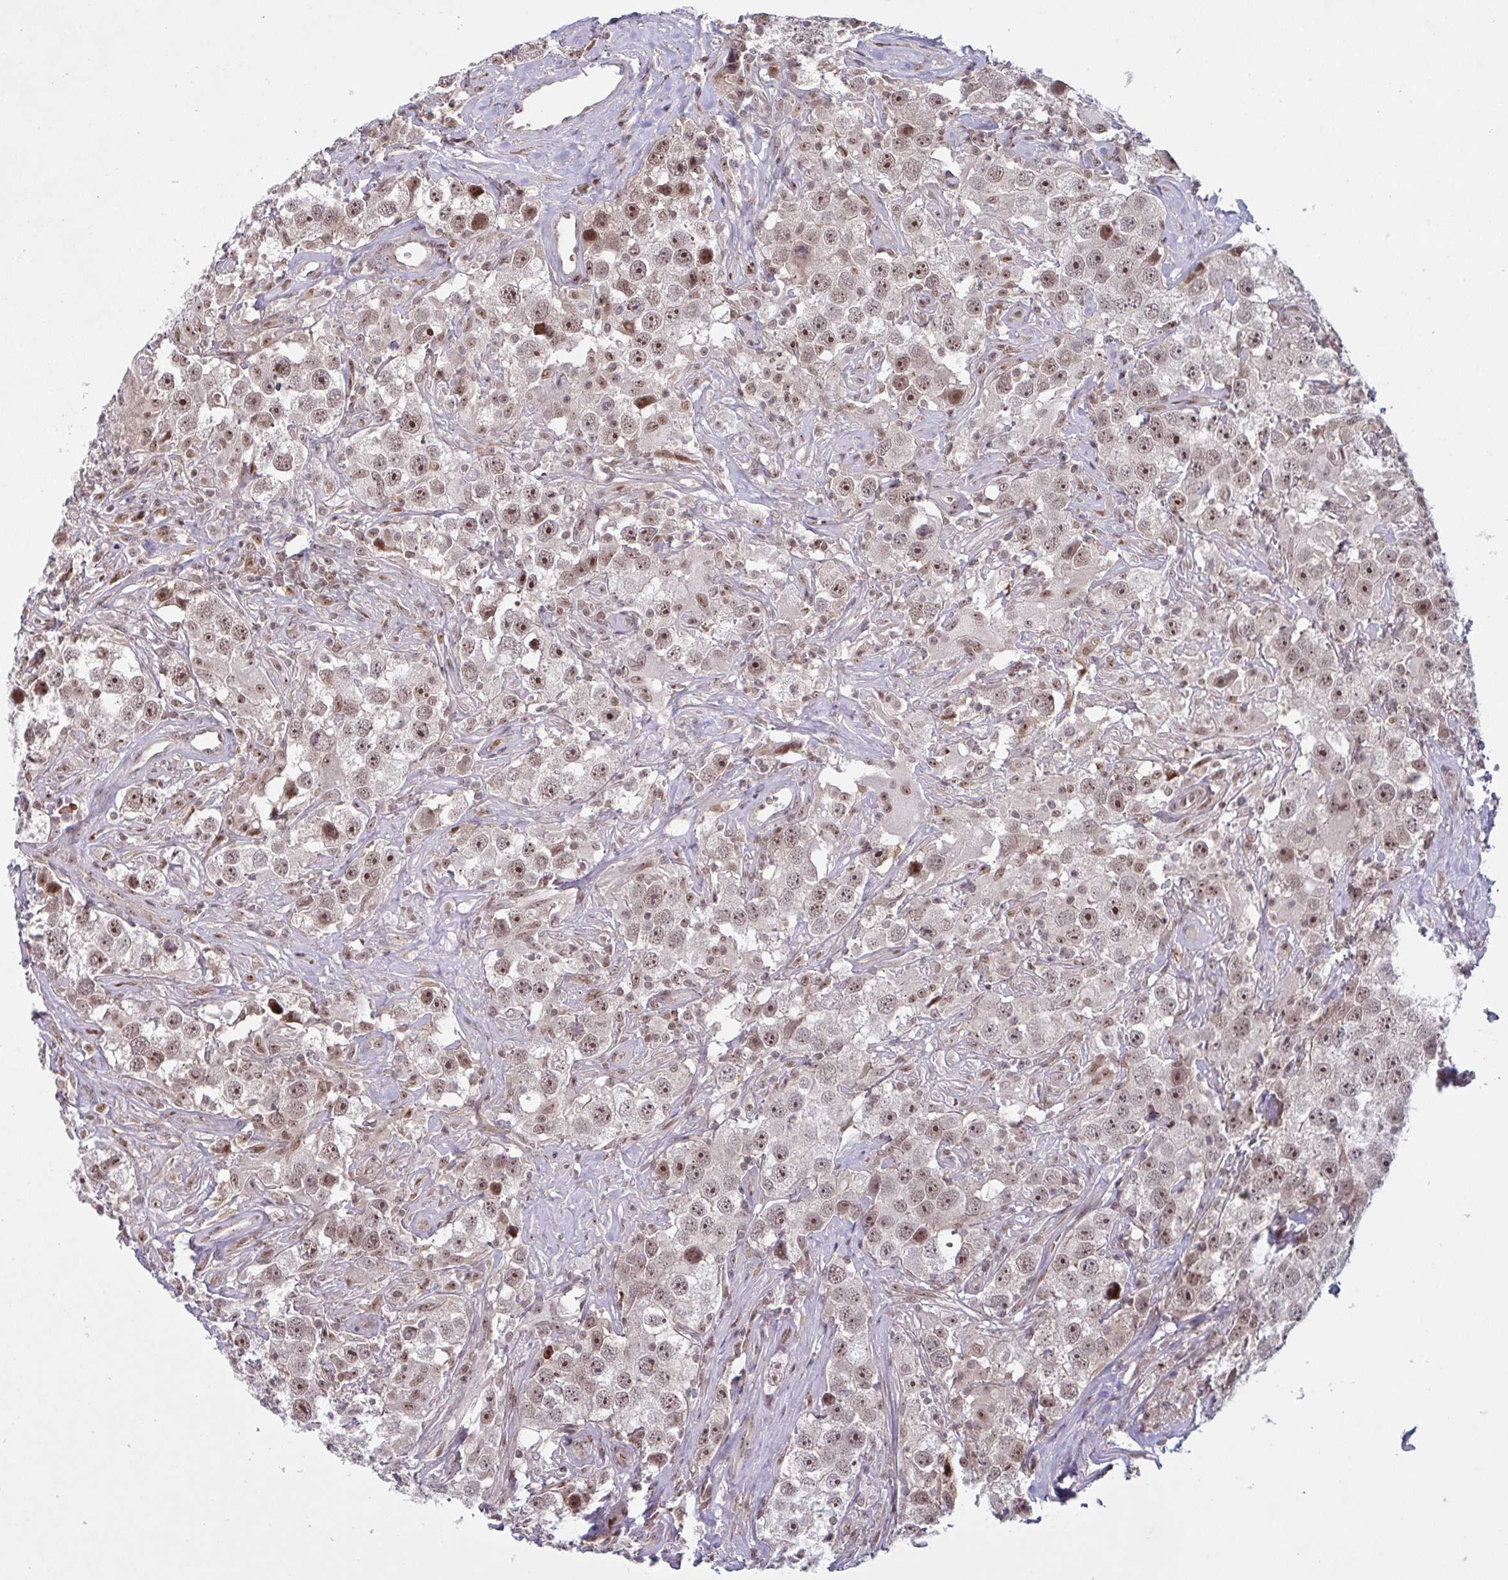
{"staining": {"intensity": "moderate", "quantity": ">75%", "location": "nuclear"}, "tissue": "testis cancer", "cell_type": "Tumor cells", "image_type": "cancer", "snomed": [{"axis": "morphology", "description": "Seminoma, NOS"}, {"axis": "topography", "description": "Testis"}], "caption": "Immunohistochemistry staining of testis cancer (seminoma), which demonstrates medium levels of moderate nuclear positivity in approximately >75% of tumor cells indicating moderate nuclear protein positivity. The staining was performed using DAB (3,3'-diaminobenzidine) (brown) for protein detection and nuclei were counterstained in hematoxylin (blue).", "gene": "NLRP13", "patient": {"sex": "male", "age": 49}}